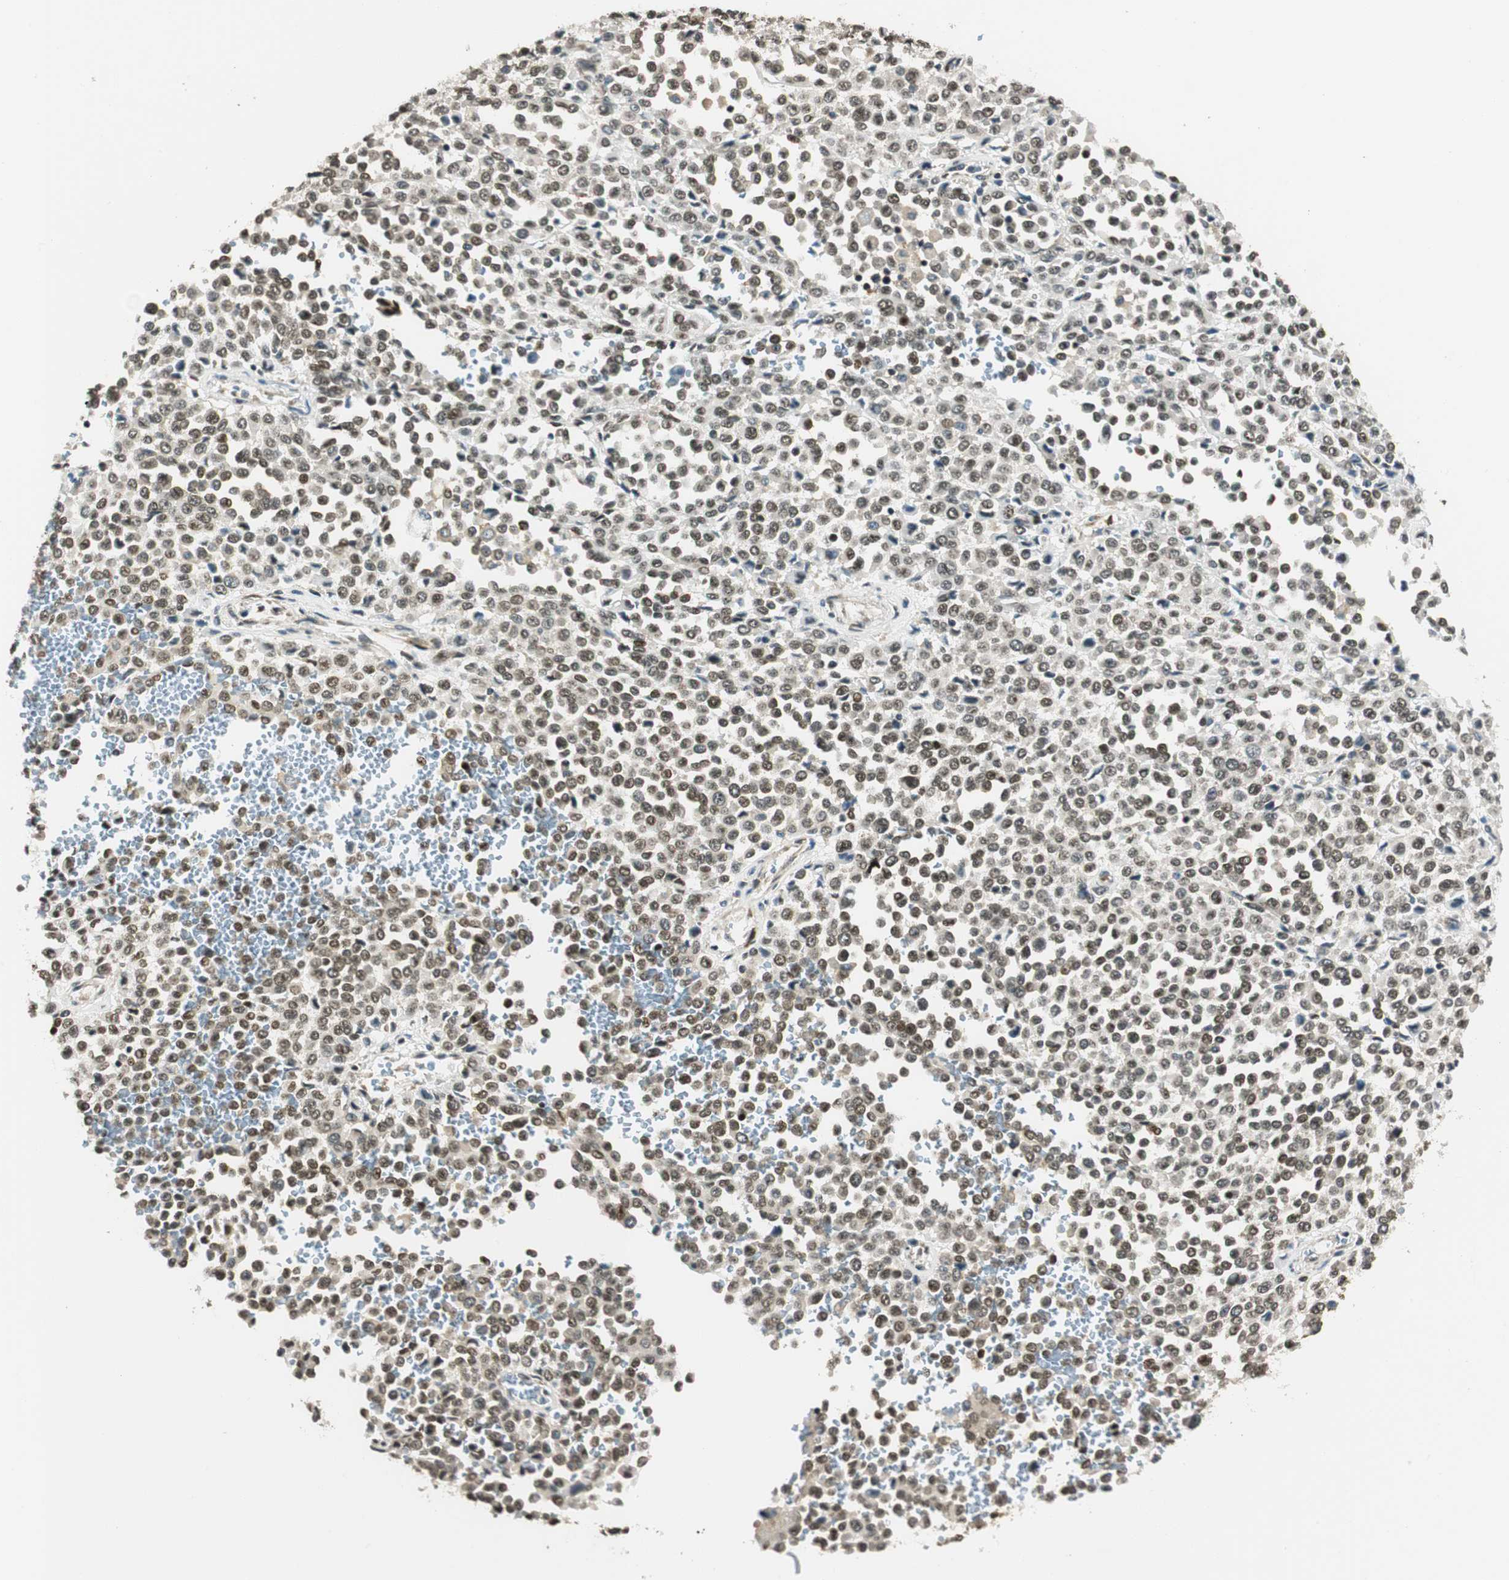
{"staining": {"intensity": "weak", "quantity": ">75%", "location": "nuclear"}, "tissue": "melanoma", "cell_type": "Tumor cells", "image_type": "cancer", "snomed": [{"axis": "morphology", "description": "Malignant melanoma, Metastatic site"}, {"axis": "topography", "description": "Pancreas"}], "caption": "This micrograph demonstrates melanoma stained with IHC to label a protein in brown. The nuclear of tumor cells show weak positivity for the protein. Nuclei are counter-stained blue.", "gene": "RING1", "patient": {"sex": "female", "age": 30}}